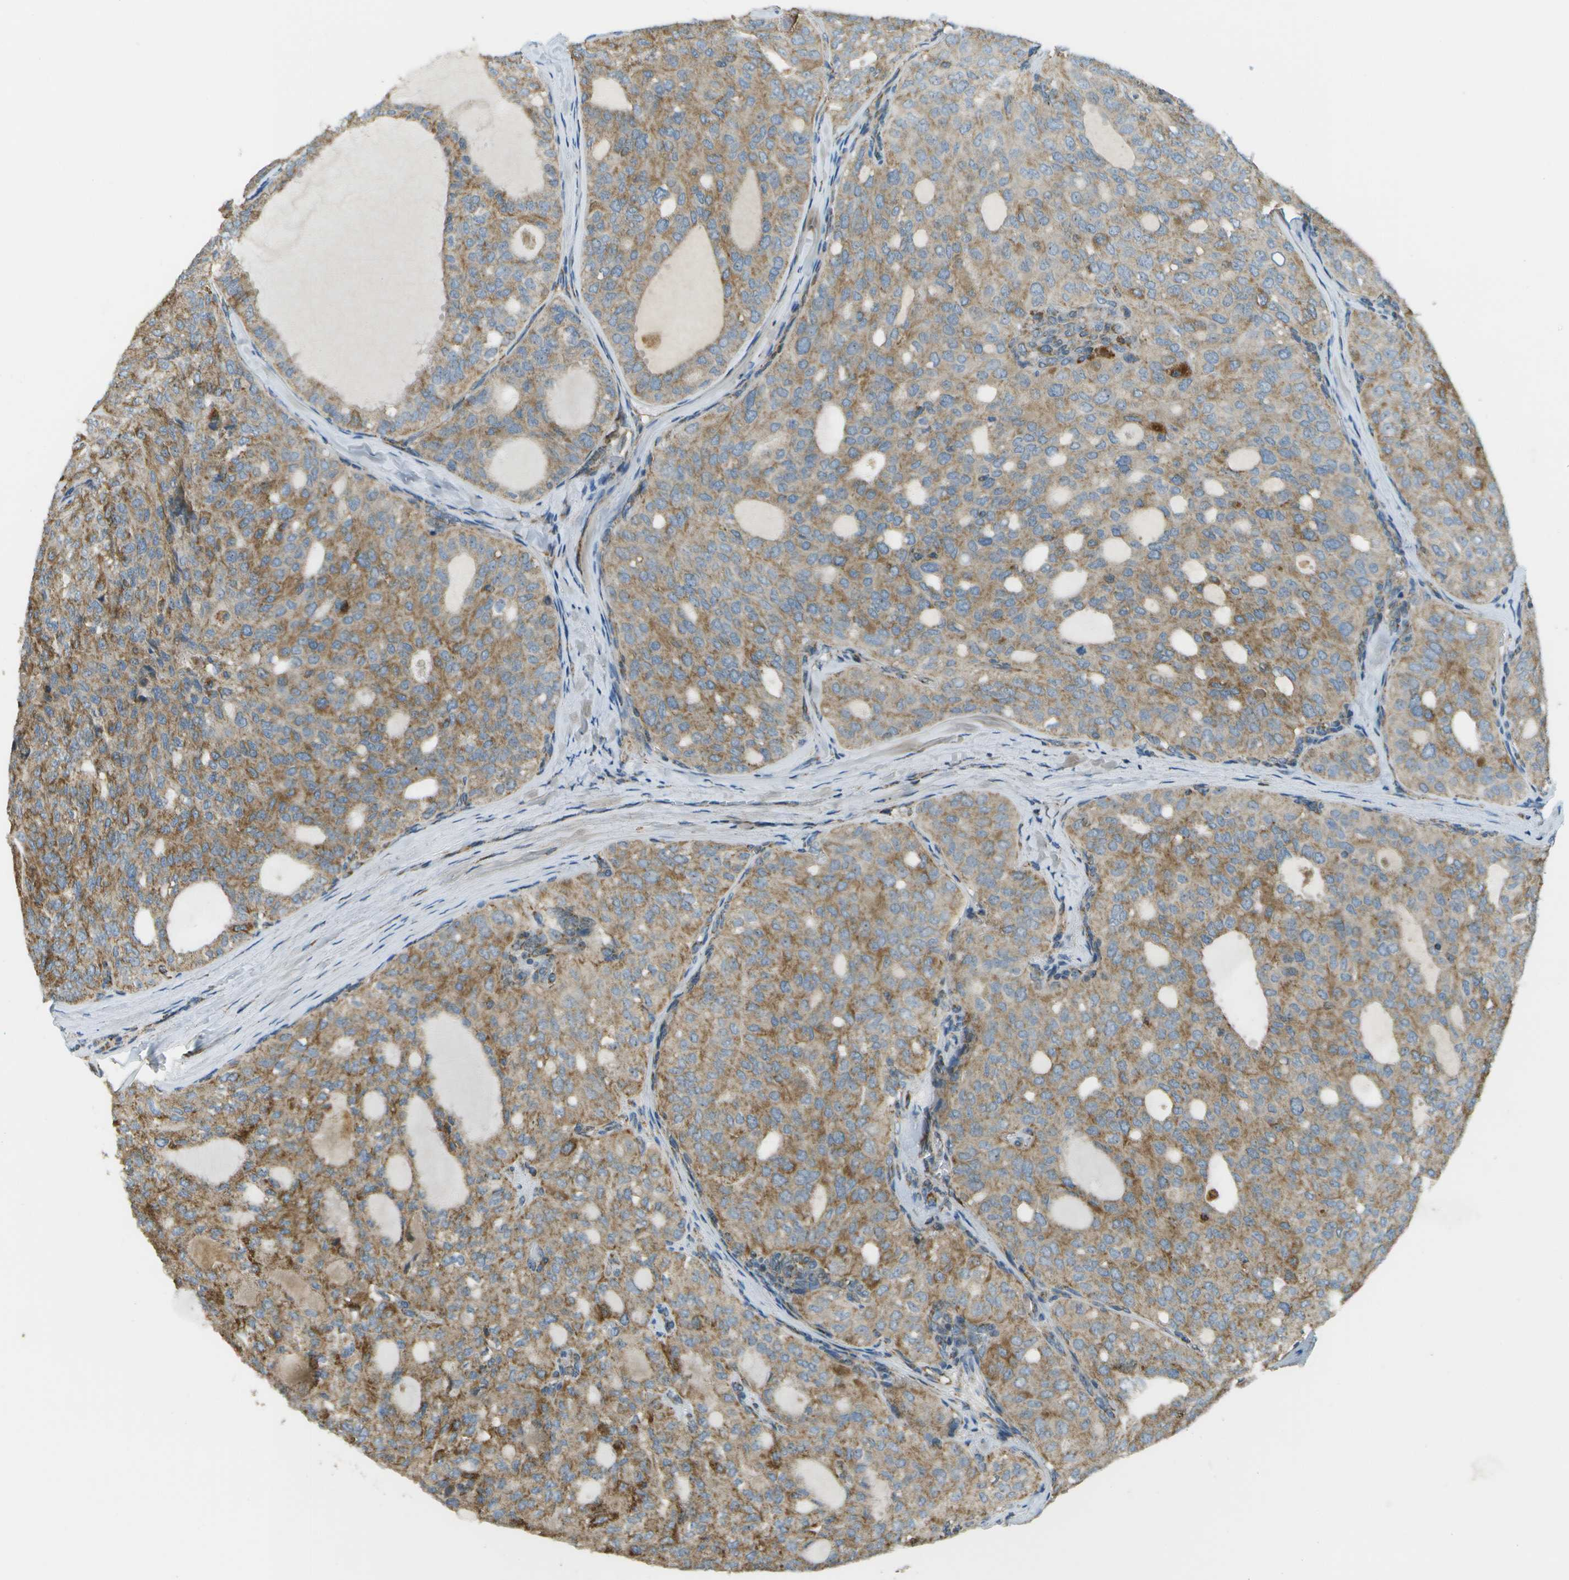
{"staining": {"intensity": "moderate", "quantity": ">75%", "location": "cytoplasmic/membranous"}, "tissue": "thyroid cancer", "cell_type": "Tumor cells", "image_type": "cancer", "snomed": [{"axis": "morphology", "description": "Follicular adenoma carcinoma, NOS"}, {"axis": "topography", "description": "Thyroid gland"}], "caption": "Thyroid cancer stained with immunohistochemistry exhibits moderate cytoplasmic/membranous staining in about >75% of tumor cells. (DAB IHC with brightfield microscopy, high magnification).", "gene": "NRK", "patient": {"sex": "male", "age": 75}}